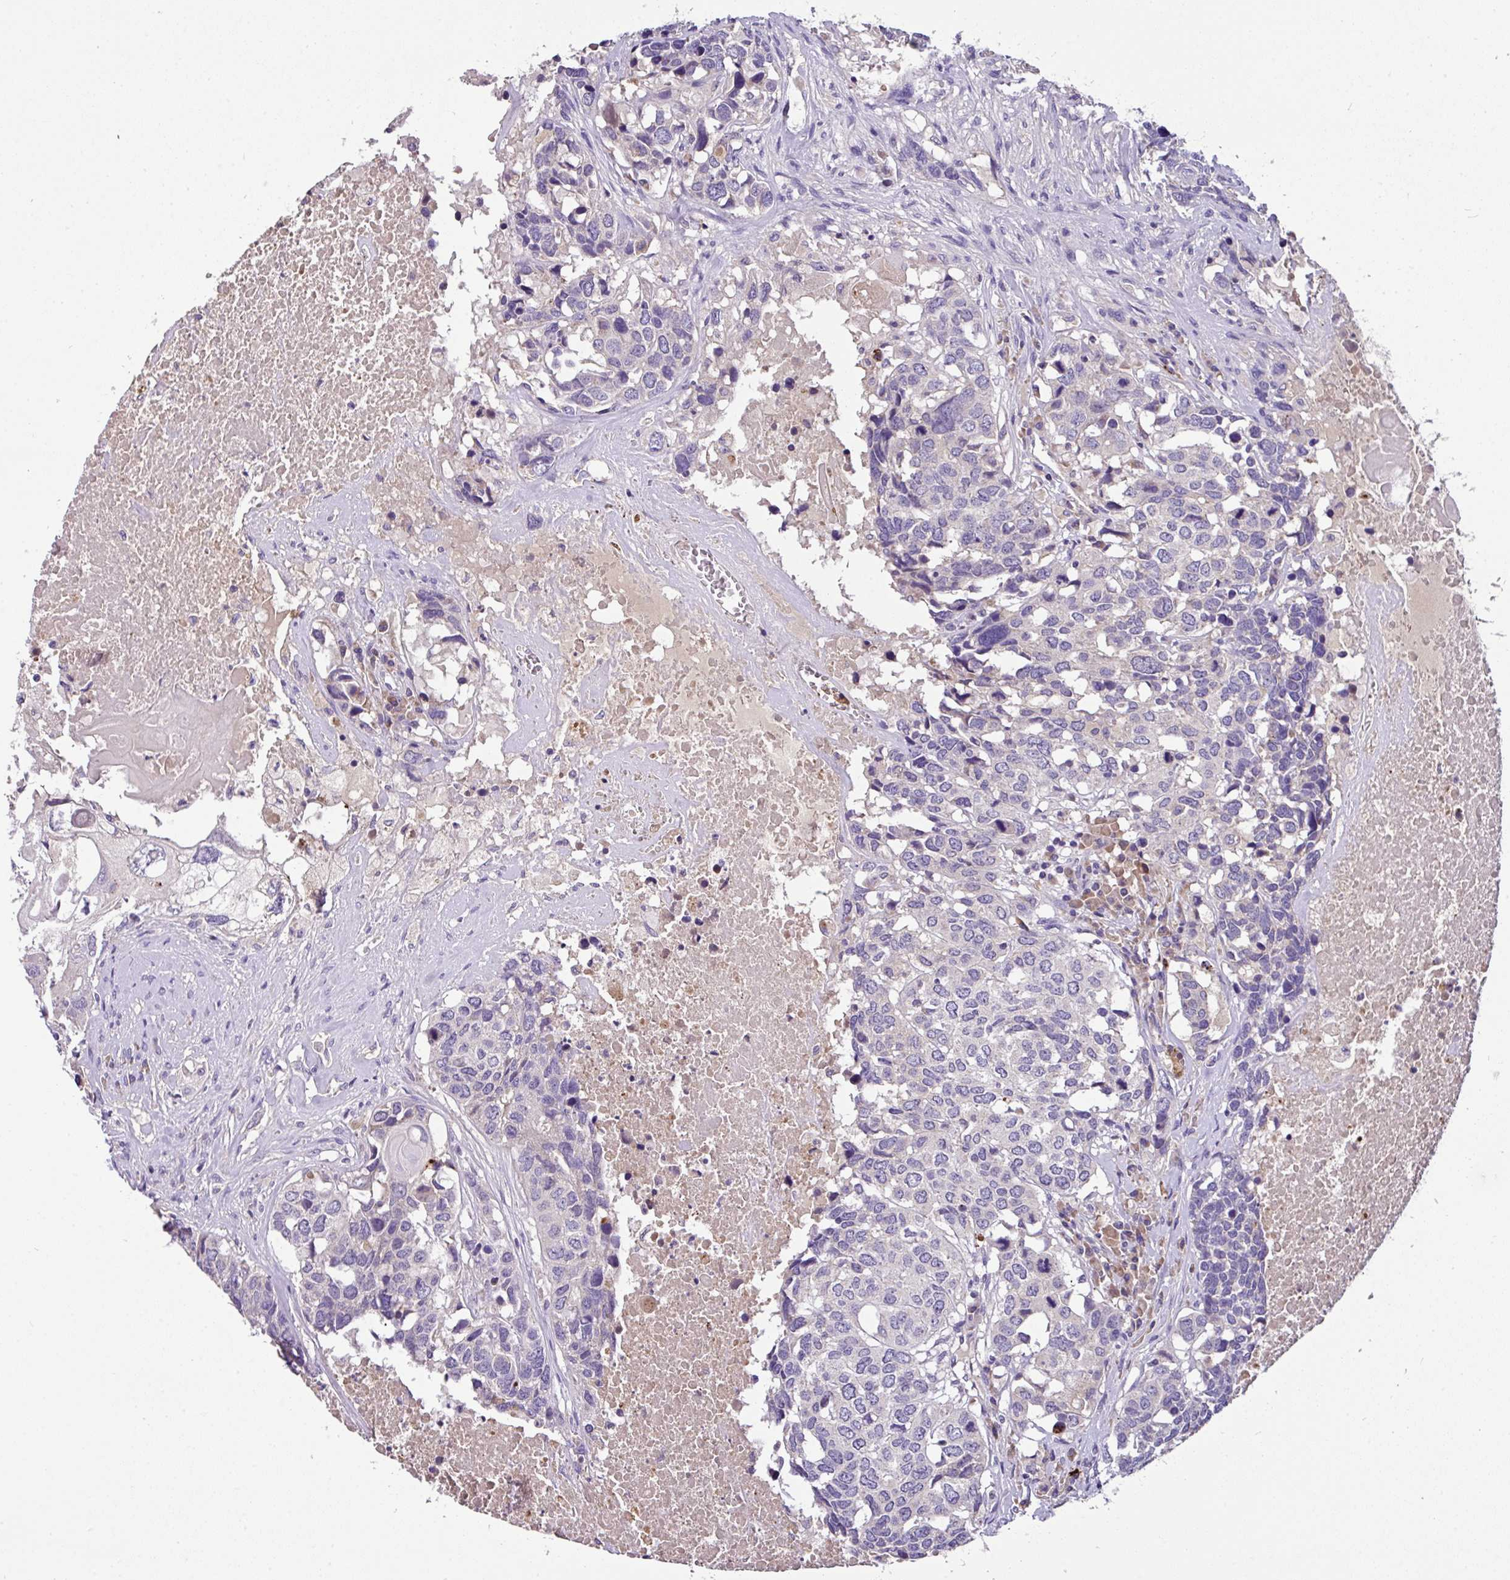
{"staining": {"intensity": "negative", "quantity": "none", "location": "none"}, "tissue": "head and neck cancer", "cell_type": "Tumor cells", "image_type": "cancer", "snomed": [{"axis": "morphology", "description": "Squamous cell carcinoma, NOS"}, {"axis": "topography", "description": "Head-Neck"}], "caption": "A micrograph of human head and neck squamous cell carcinoma is negative for staining in tumor cells. (Immunohistochemistry, brightfield microscopy, high magnification).", "gene": "ANXA2R", "patient": {"sex": "male", "age": 66}}